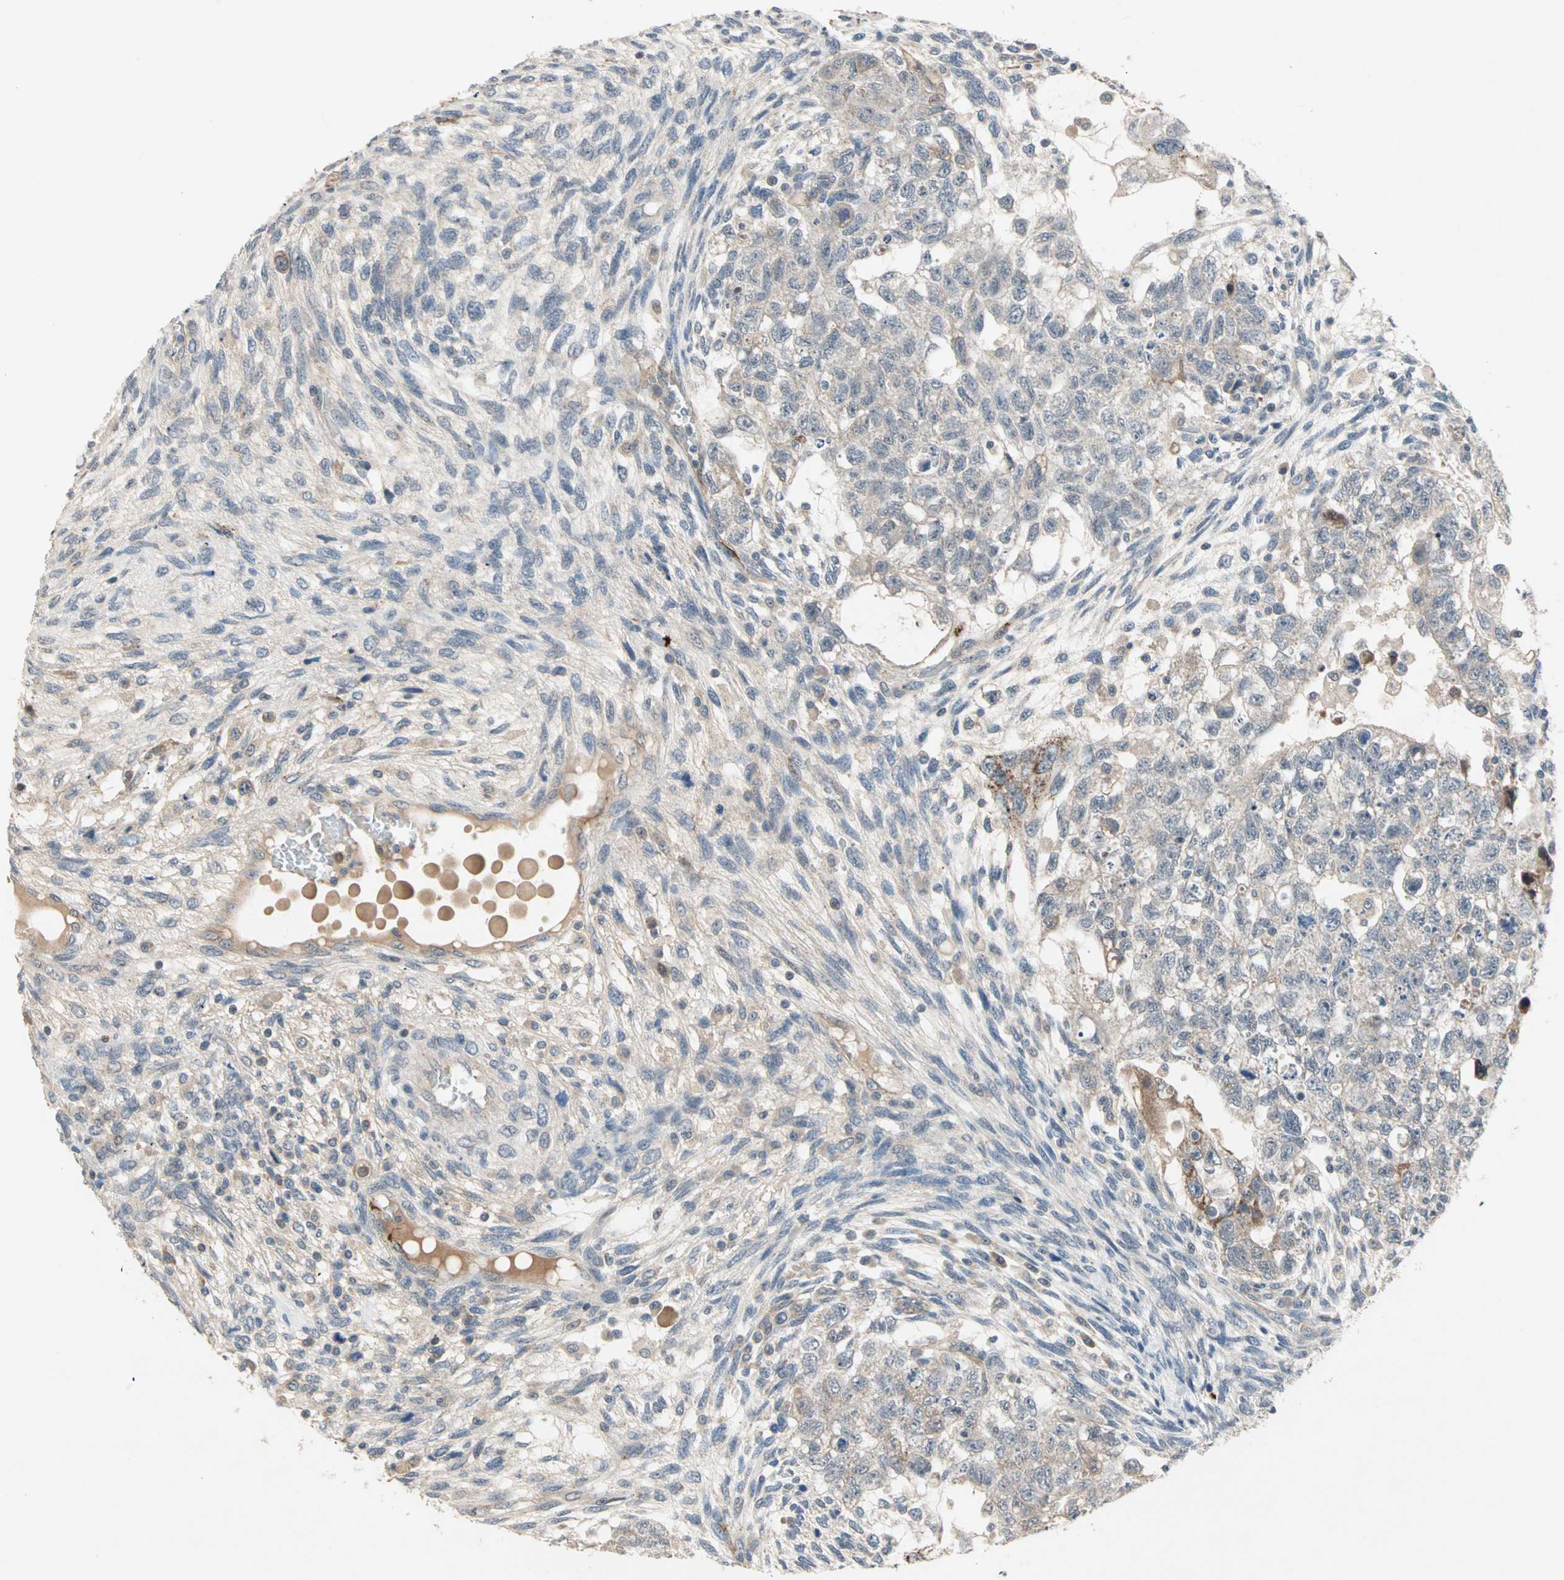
{"staining": {"intensity": "weak", "quantity": "25%-75%", "location": "cytoplasmic/membranous"}, "tissue": "testis cancer", "cell_type": "Tumor cells", "image_type": "cancer", "snomed": [{"axis": "morphology", "description": "Normal tissue, NOS"}, {"axis": "morphology", "description": "Carcinoma, Embryonal, NOS"}, {"axis": "topography", "description": "Testis"}], "caption": "A brown stain shows weak cytoplasmic/membranous staining of a protein in human embryonal carcinoma (testis) tumor cells.", "gene": "PROS1", "patient": {"sex": "male", "age": 36}}